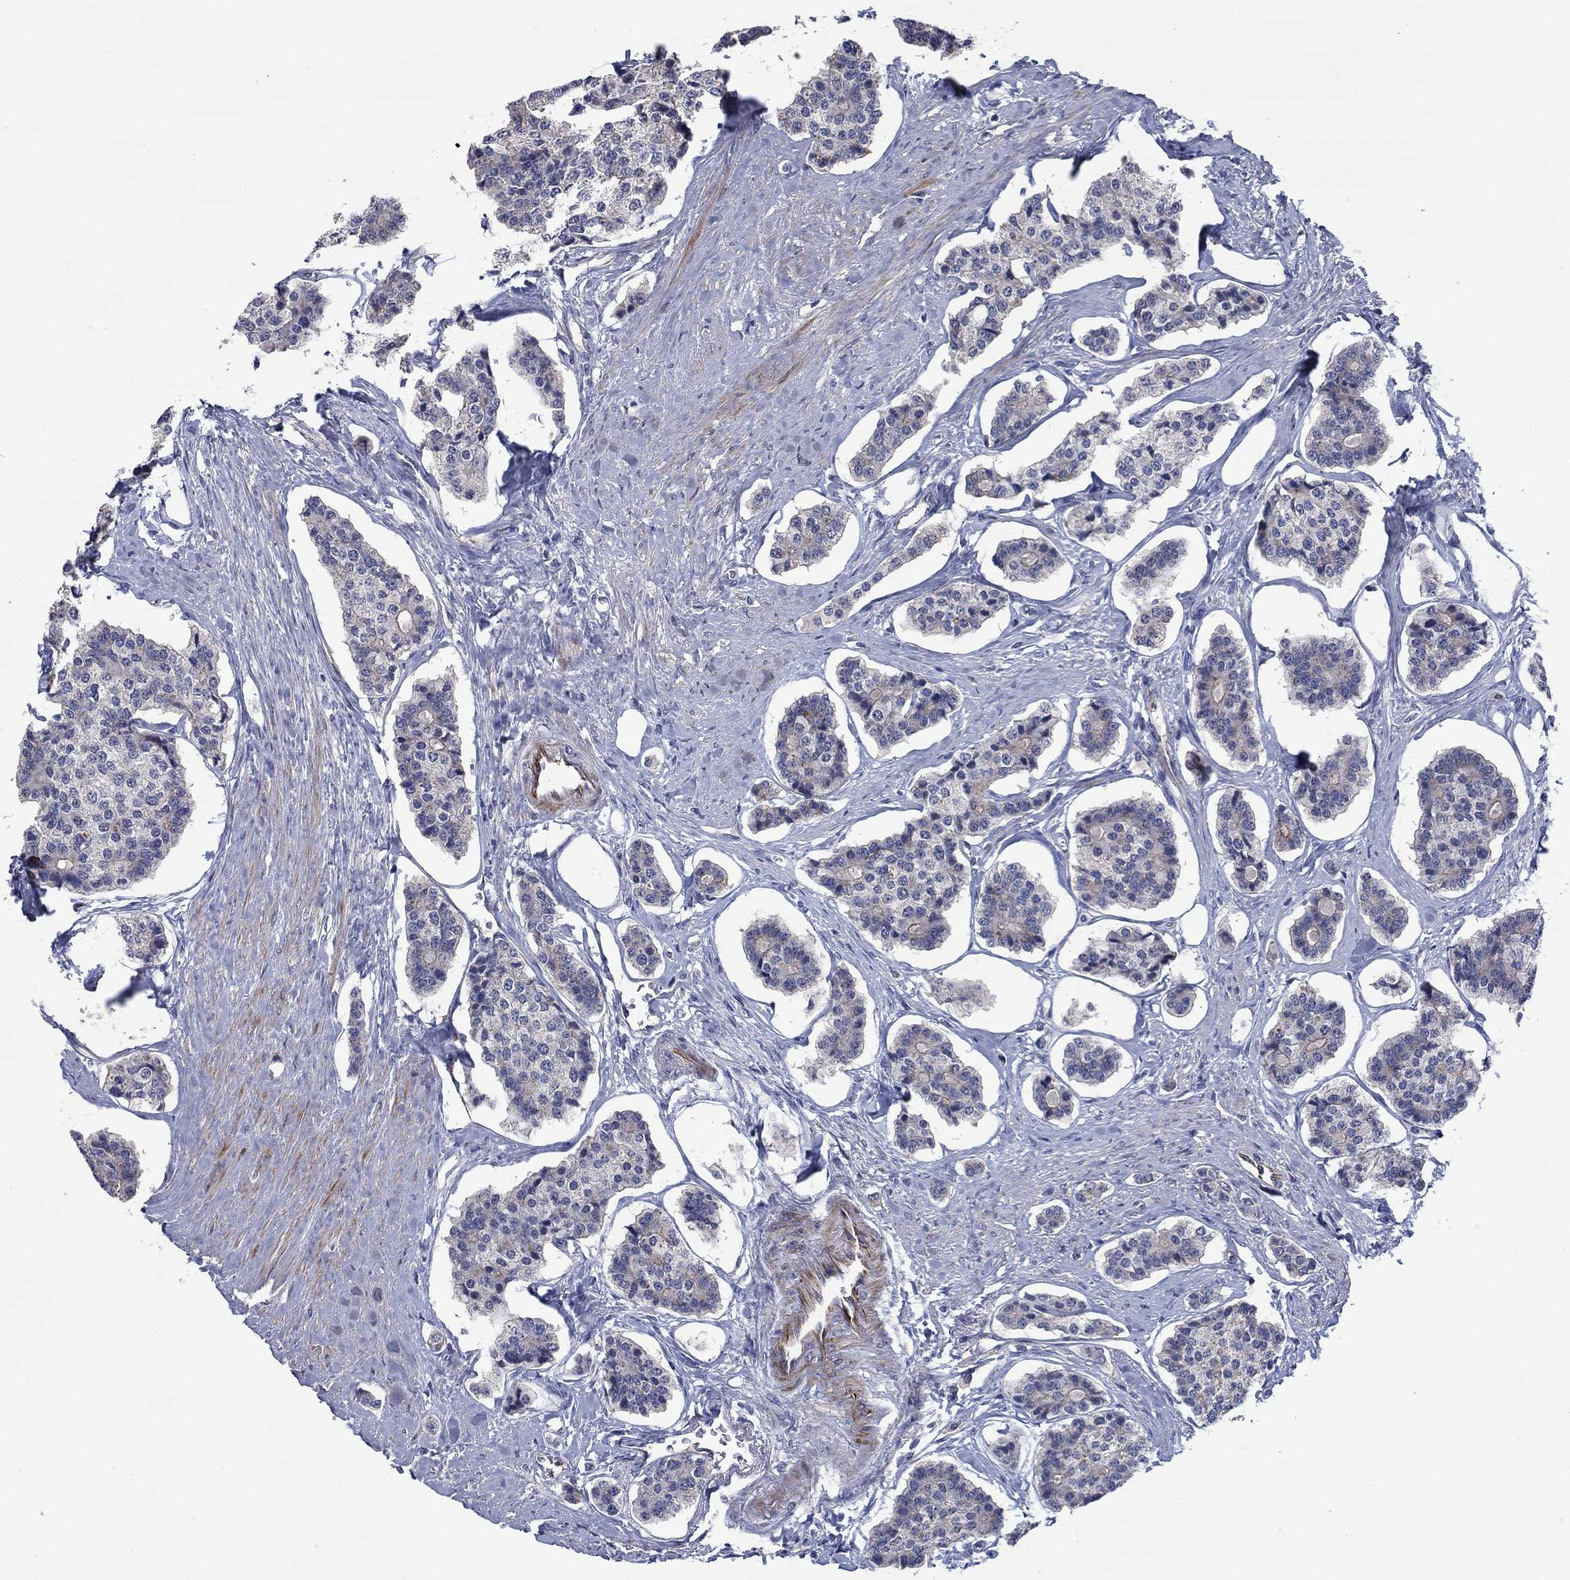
{"staining": {"intensity": "negative", "quantity": "none", "location": "none"}, "tissue": "carcinoid", "cell_type": "Tumor cells", "image_type": "cancer", "snomed": [{"axis": "morphology", "description": "Carcinoid, malignant, NOS"}, {"axis": "topography", "description": "Small intestine"}], "caption": "Tumor cells show no significant expression in carcinoid.", "gene": "SLC7A1", "patient": {"sex": "female", "age": 65}}